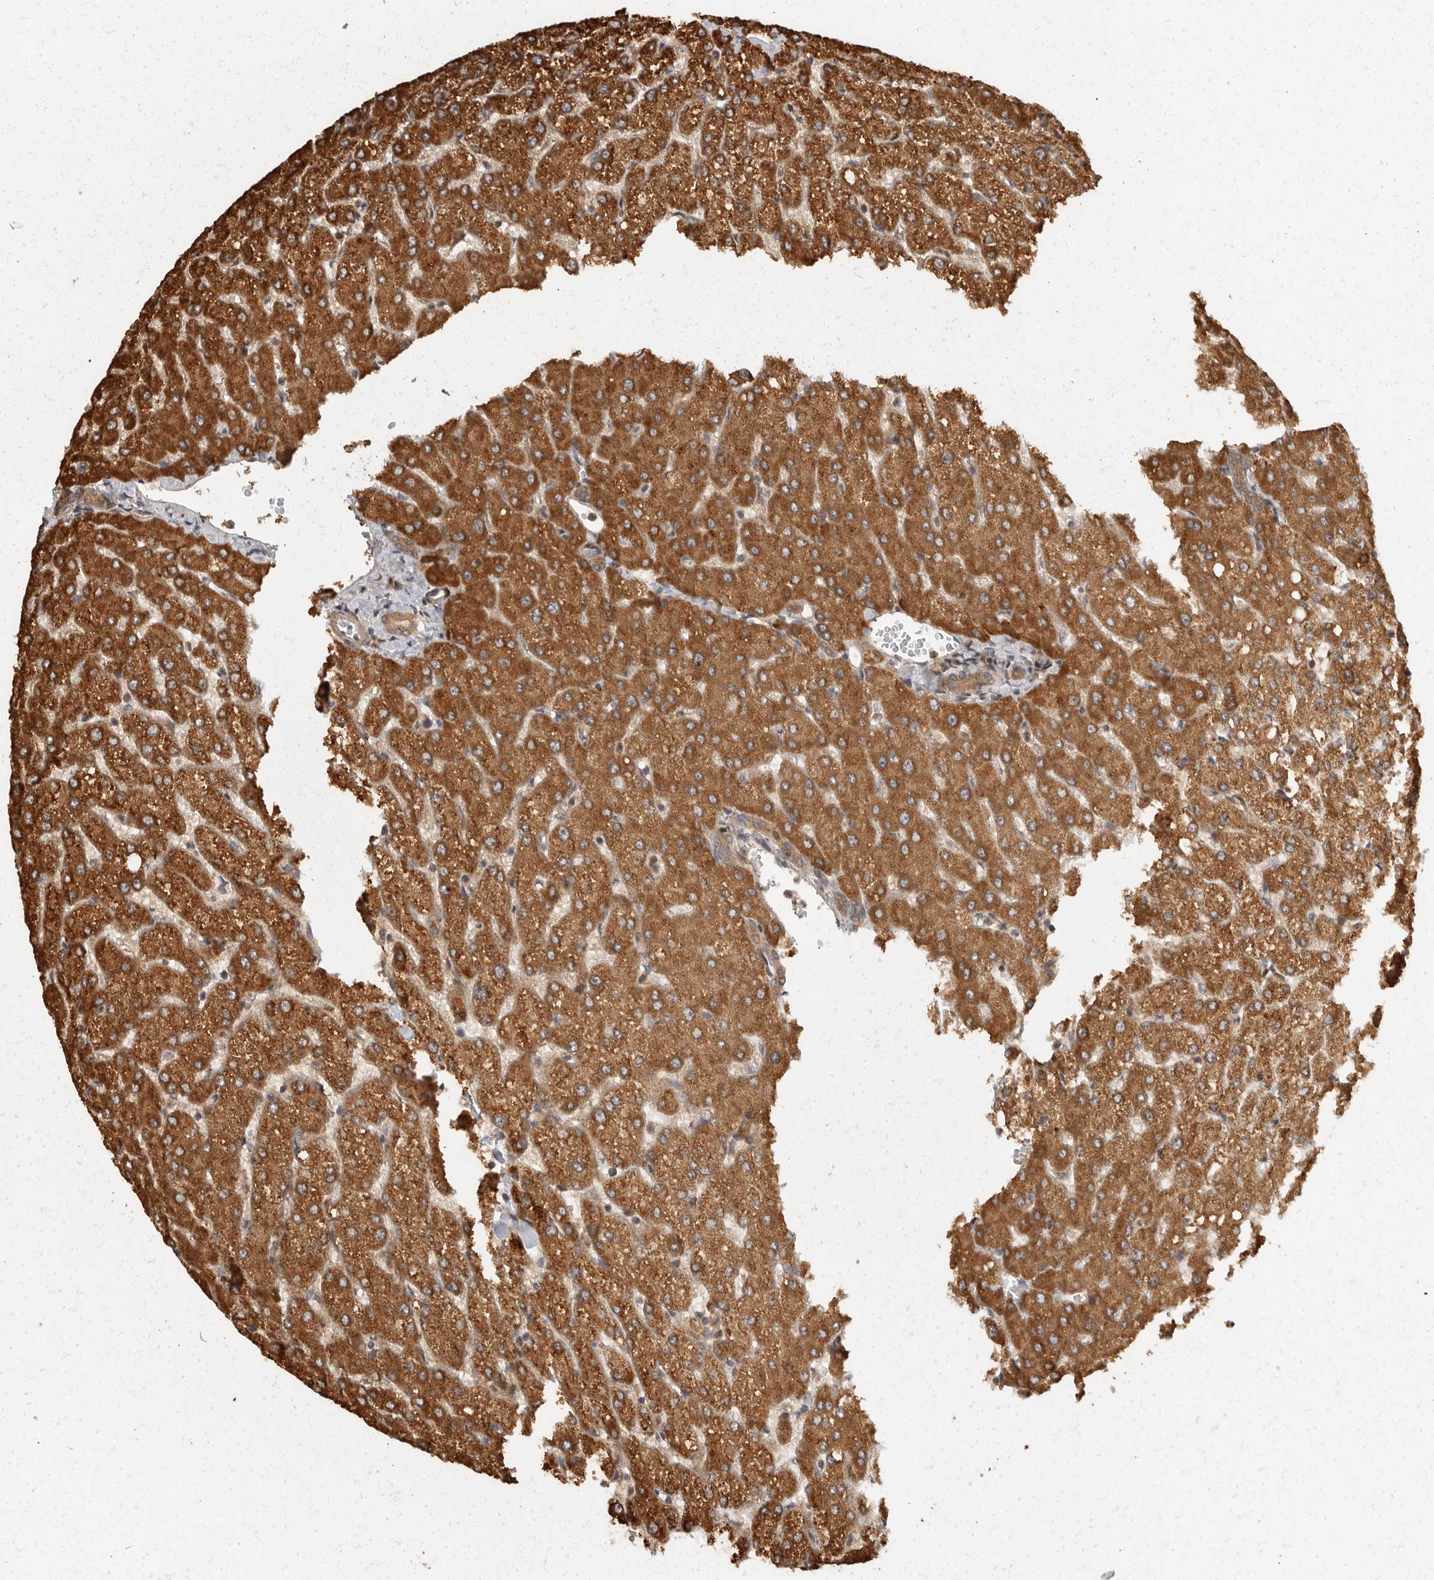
{"staining": {"intensity": "moderate", "quantity": ">75%", "location": "cytoplasmic/membranous"}, "tissue": "liver", "cell_type": "Cholangiocytes", "image_type": "normal", "snomed": [{"axis": "morphology", "description": "Normal tissue, NOS"}, {"axis": "topography", "description": "Liver"}], "caption": "Cholangiocytes display moderate cytoplasmic/membranous positivity in about >75% of cells in unremarkable liver.", "gene": "SWT1", "patient": {"sex": "female", "age": 54}}